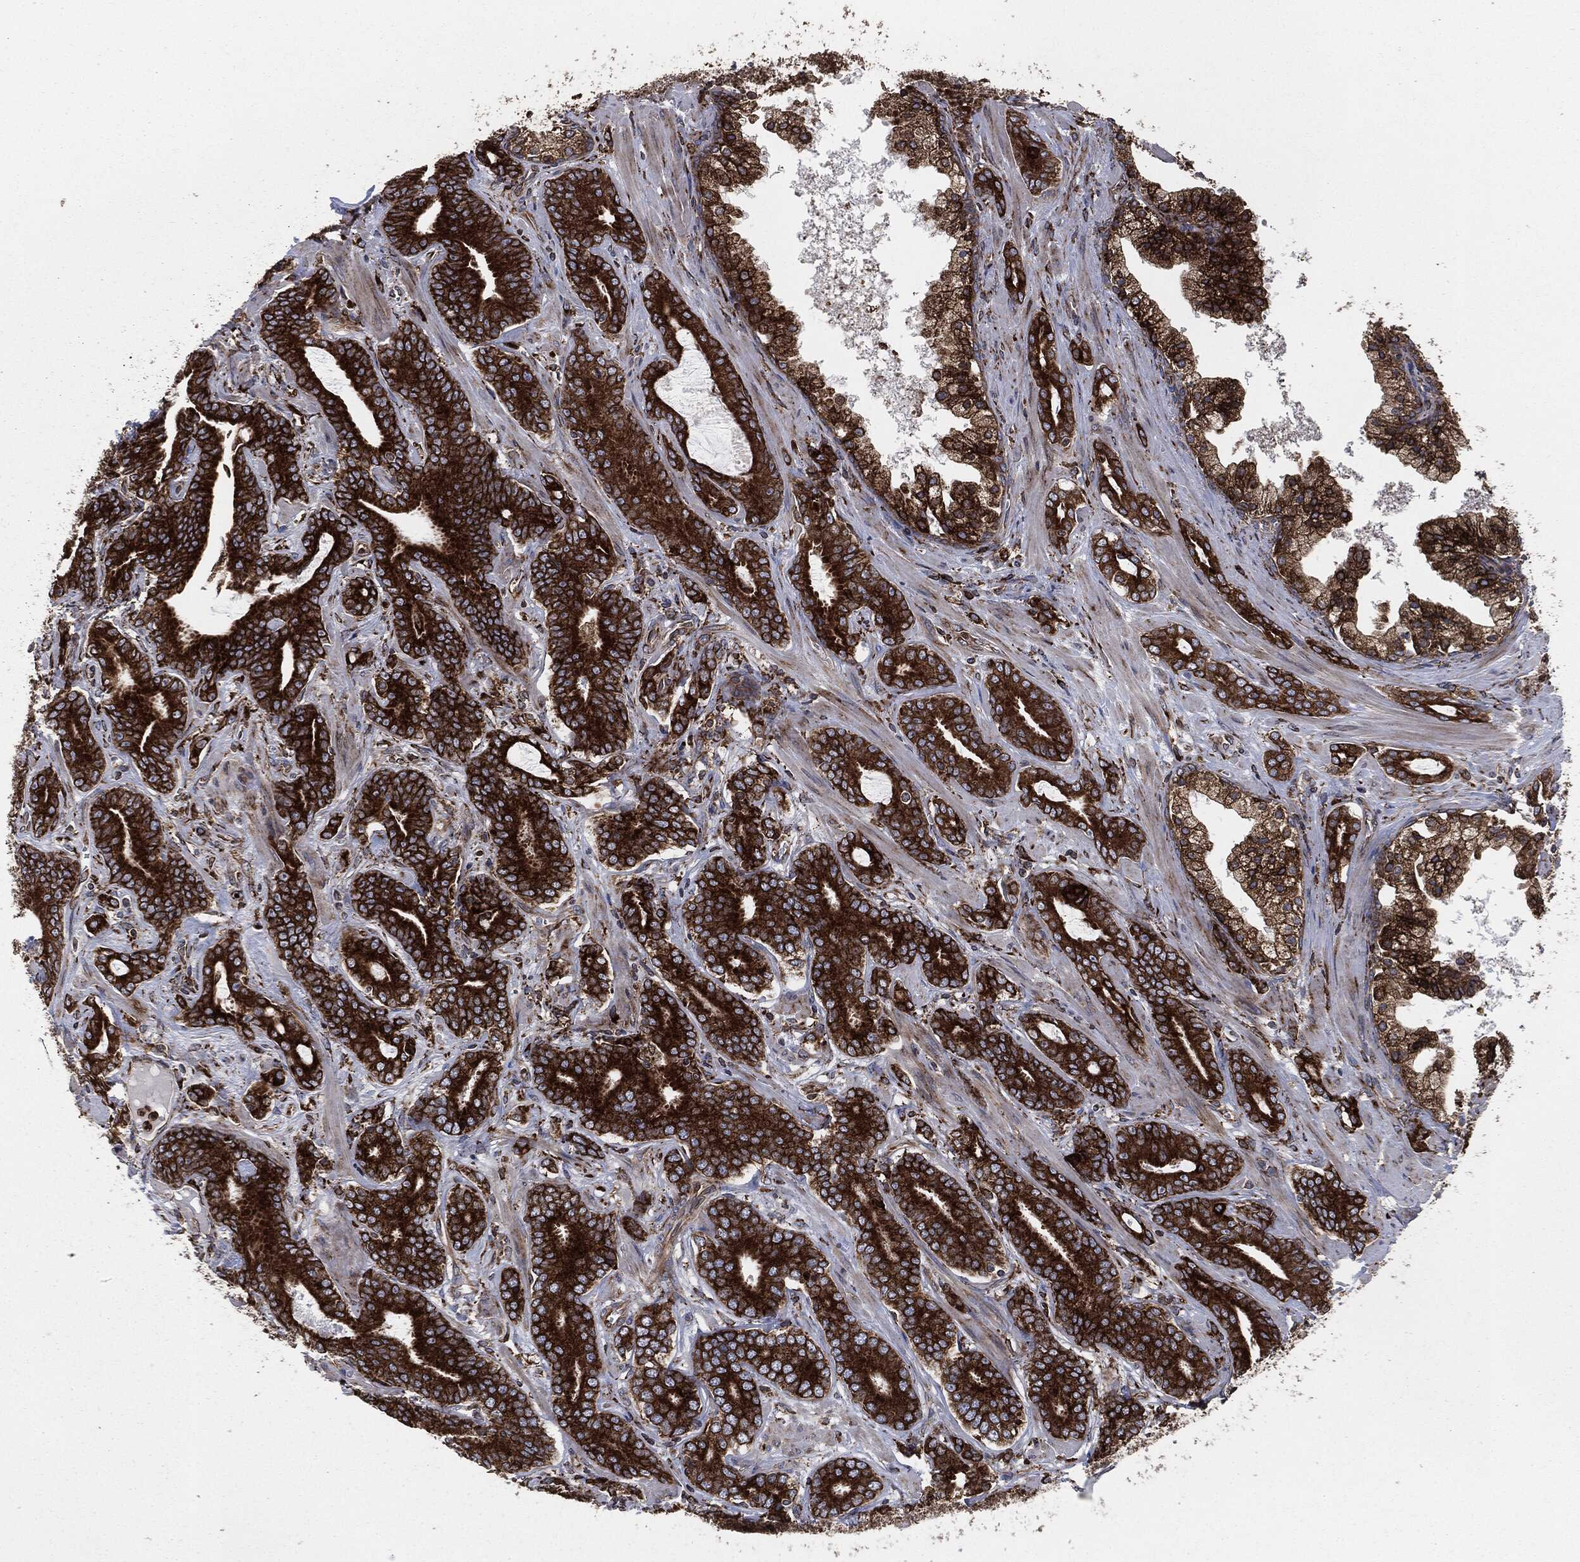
{"staining": {"intensity": "strong", "quantity": ">75%", "location": "cytoplasmic/membranous"}, "tissue": "prostate cancer", "cell_type": "Tumor cells", "image_type": "cancer", "snomed": [{"axis": "morphology", "description": "Adenocarcinoma, NOS"}, {"axis": "topography", "description": "Prostate"}], "caption": "High-power microscopy captured an immunohistochemistry histopathology image of prostate cancer, revealing strong cytoplasmic/membranous expression in approximately >75% of tumor cells.", "gene": "CALR", "patient": {"sex": "male", "age": 55}}